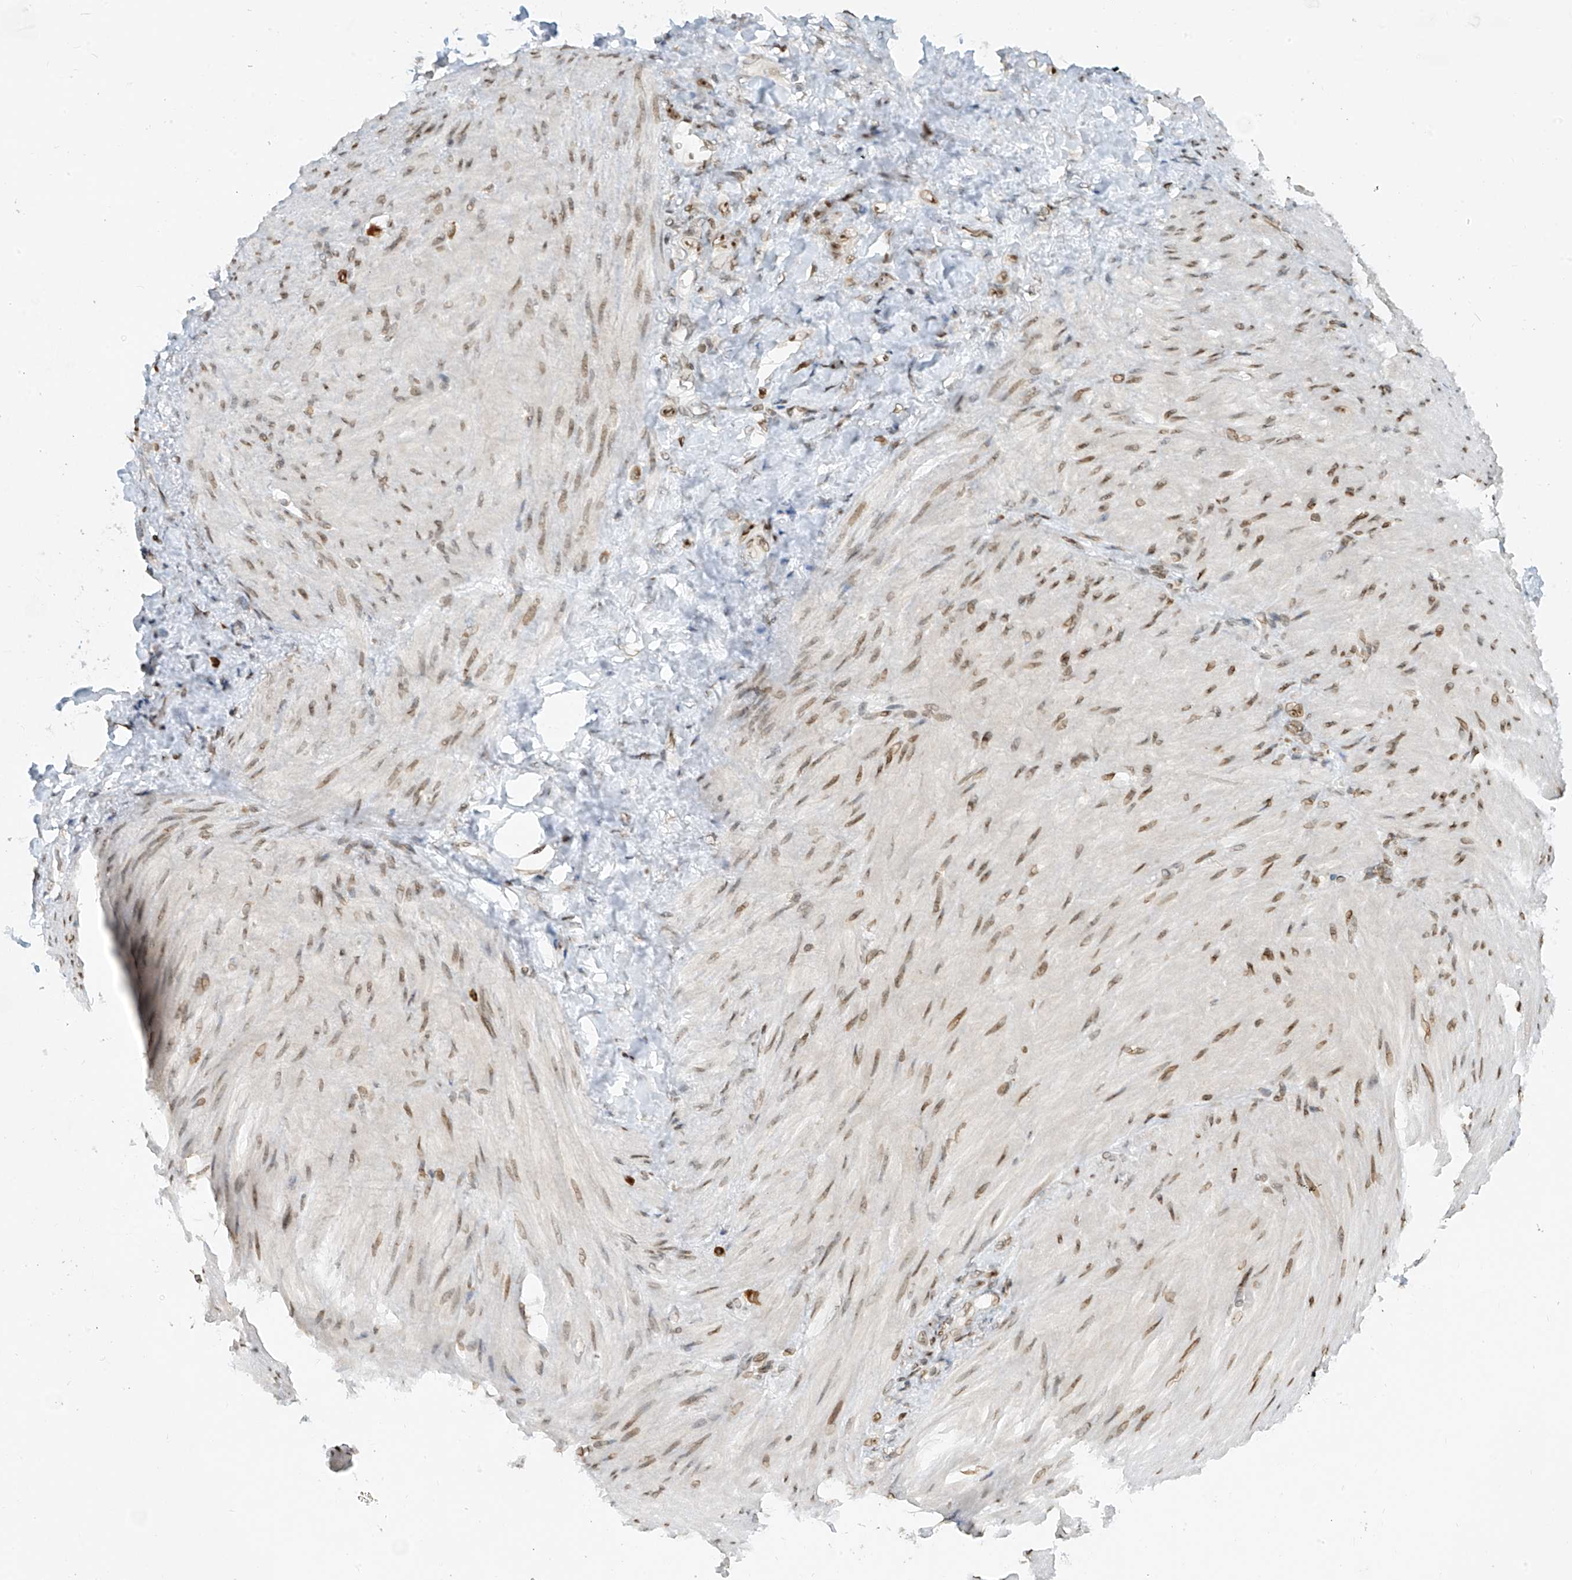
{"staining": {"intensity": "moderate", "quantity": "25%-75%", "location": "nuclear"}, "tissue": "stomach cancer", "cell_type": "Tumor cells", "image_type": "cancer", "snomed": [{"axis": "morphology", "description": "Normal tissue, NOS"}, {"axis": "morphology", "description": "Adenocarcinoma, NOS"}, {"axis": "topography", "description": "Stomach"}], "caption": "Immunohistochemical staining of stomach cancer reveals medium levels of moderate nuclear protein positivity in about 25%-75% of tumor cells. (Stains: DAB (3,3'-diaminobenzidine) in brown, nuclei in blue, Microscopy: brightfield microscopy at high magnification).", "gene": "SAMD15", "patient": {"sex": "male", "age": 82}}